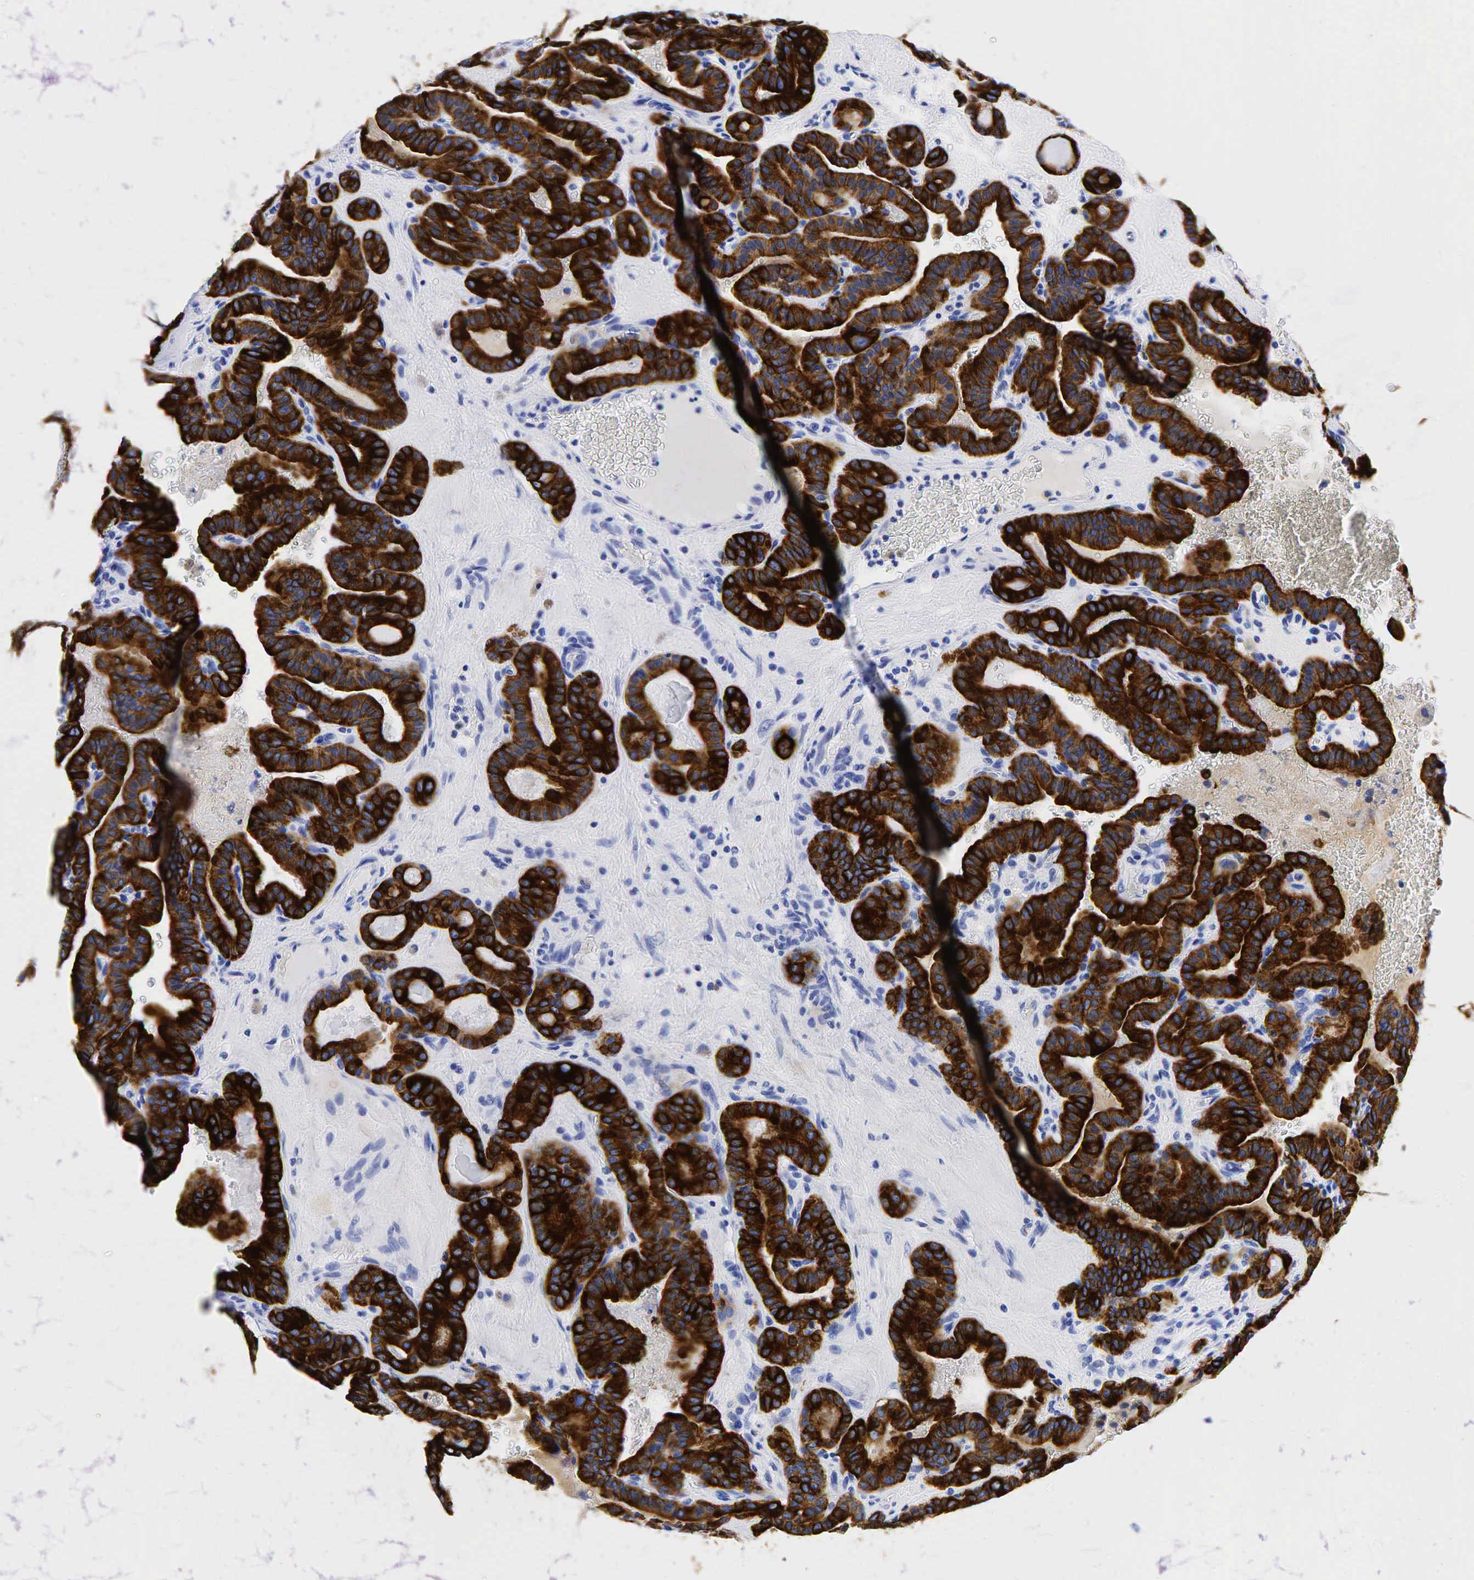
{"staining": {"intensity": "strong", "quantity": ">75%", "location": "cytoplasmic/membranous"}, "tissue": "thyroid cancer", "cell_type": "Tumor cells", "image_type": "cancer", "snomed": [{"axis": "morphology", "description": "Papillary adenocarcinoma, NOS"}, {"axis": "topography", "description": "Thyroid gland"}], "caption": "Tumor cells show high levels of strong cytoplasmic/membranous staining in about >75% of cells in human thyroid papillary adenocarcinoma. (DAB = brown stain, brightfield microscopy at high magnification).", "gene": "KRT19", "patient": {"sex": "male", "age": 87}}